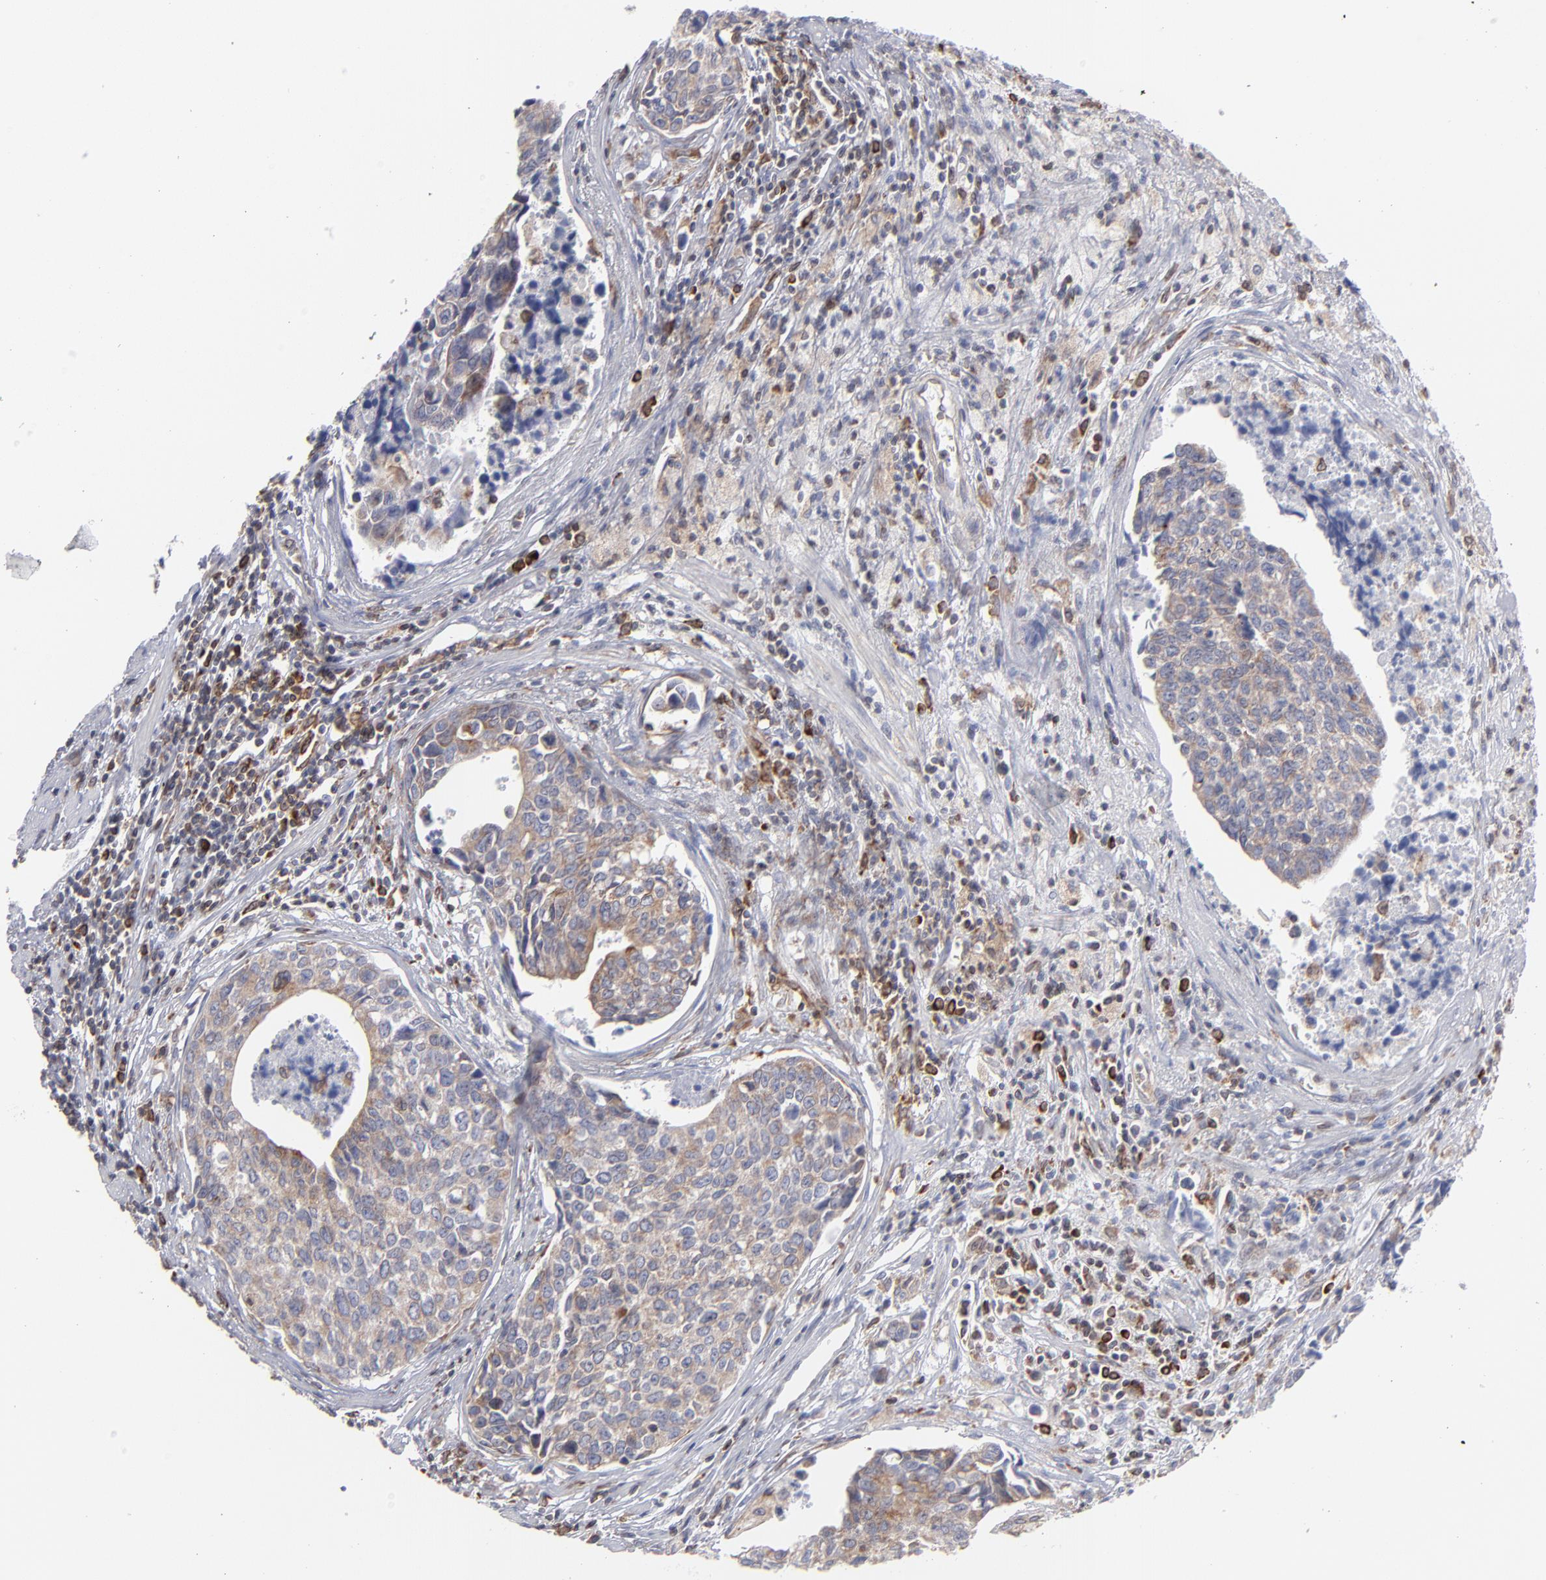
{"staining": {"intensity": "weak", "quantity": ">75%", "location": "cytoplasmic/membranous"}, "tissue": "urothelial cancer", "cell_type": "Tumor cells", "image_type": "cancer", "snomed": [{"axis": "morphology", "description": "Urothelial carcinoma, High grade"}, {"axis": "topography", "description": "Urinary bladder"}], "caption": "Human urothelial cancer stained with a brown dye reveals weak cytoplasmic/membranous positive positivity in approximately >75% of tumor cells.", "gene": "TMX1", "patient": {"sex": "male", "age": 81}}